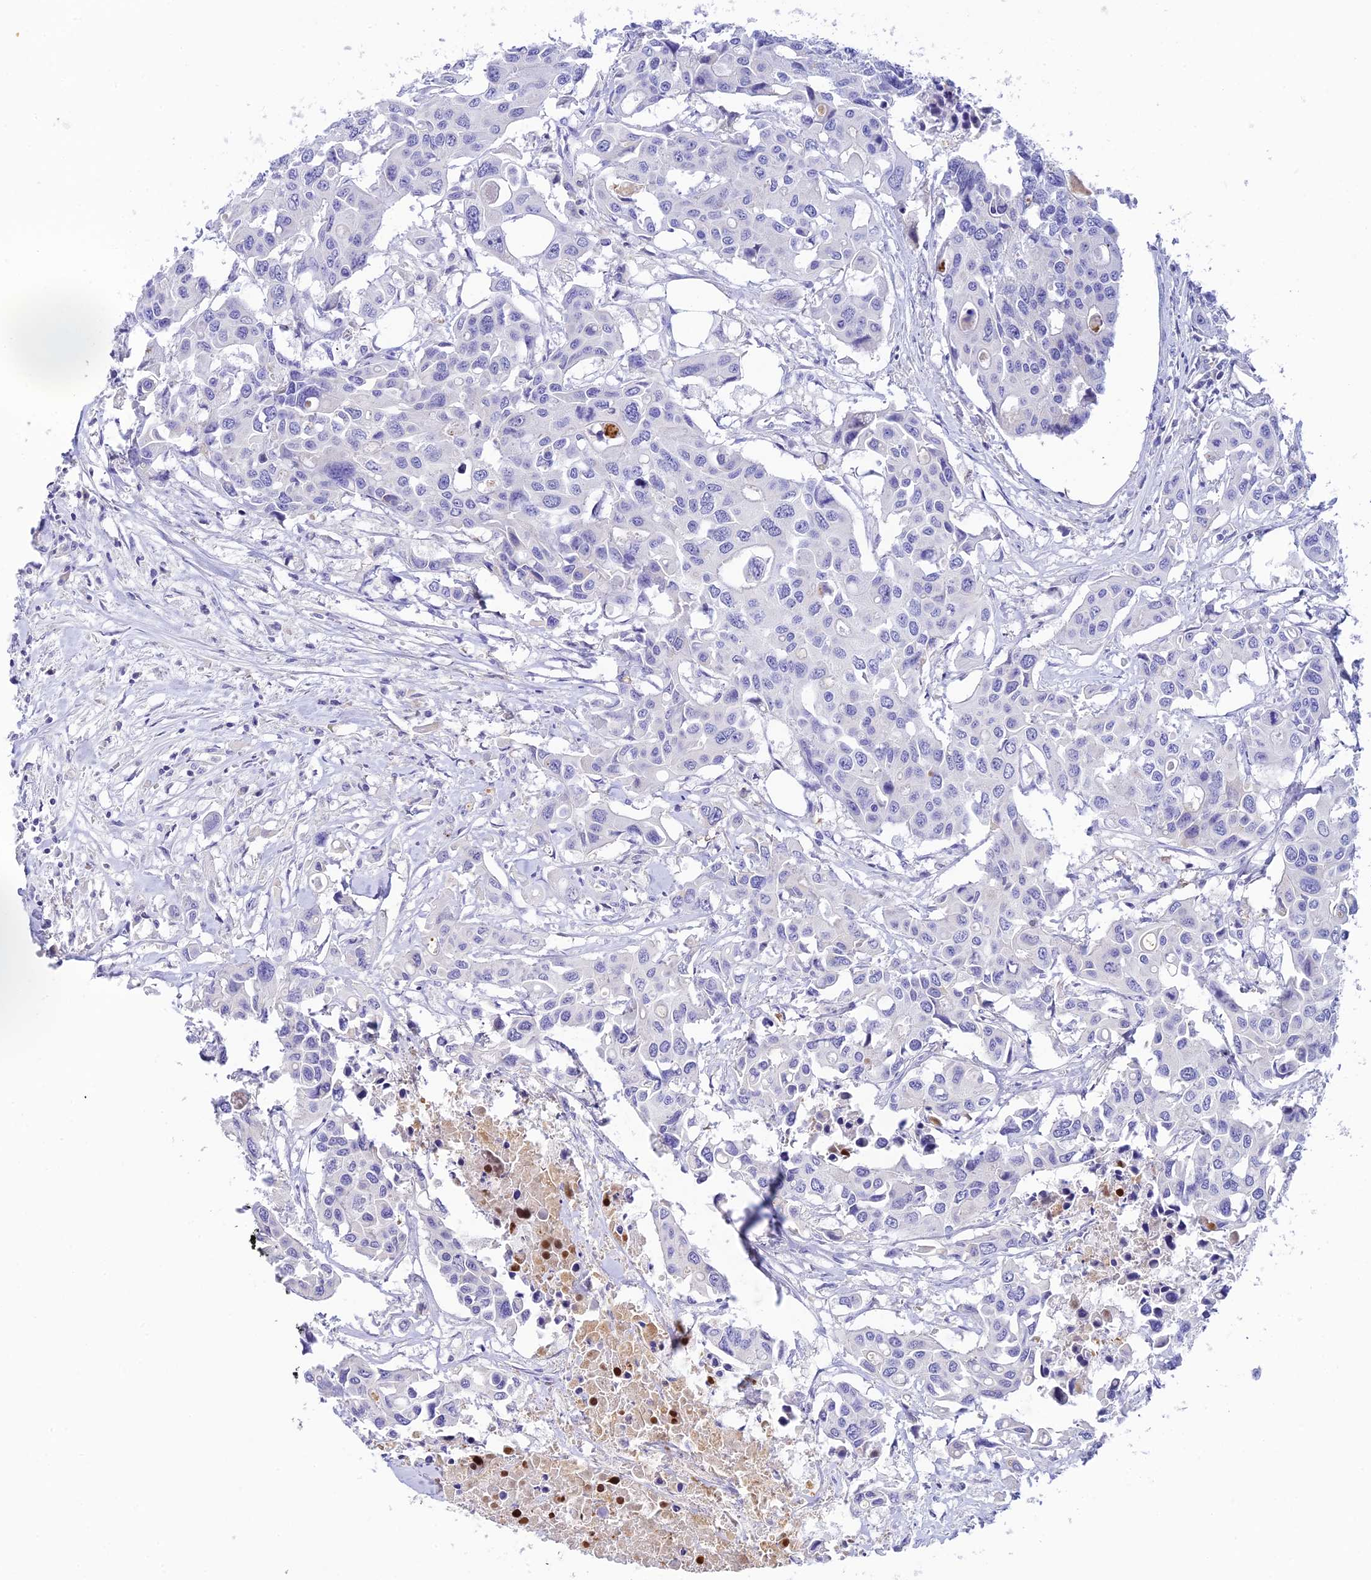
{"staining": {"intensity": "negative", "quantity": "none", "location": "none"}, "tissue": "colorectal cancer", "cell_type": "Tumor cells", "image_type": "cancer", "snomed": [{"axis": "morphology", "description": "Adenocarcinoma, NOS"}, {"axis": "topography", "description": "Colon"}], "caption": "Colorectal cancer (adenocarcinoma) was stained to show a protein in brown. There is no significant staining in tumor cells.", "gene": "C12orf29", "patient": {"sex": "male", "age": 77}}